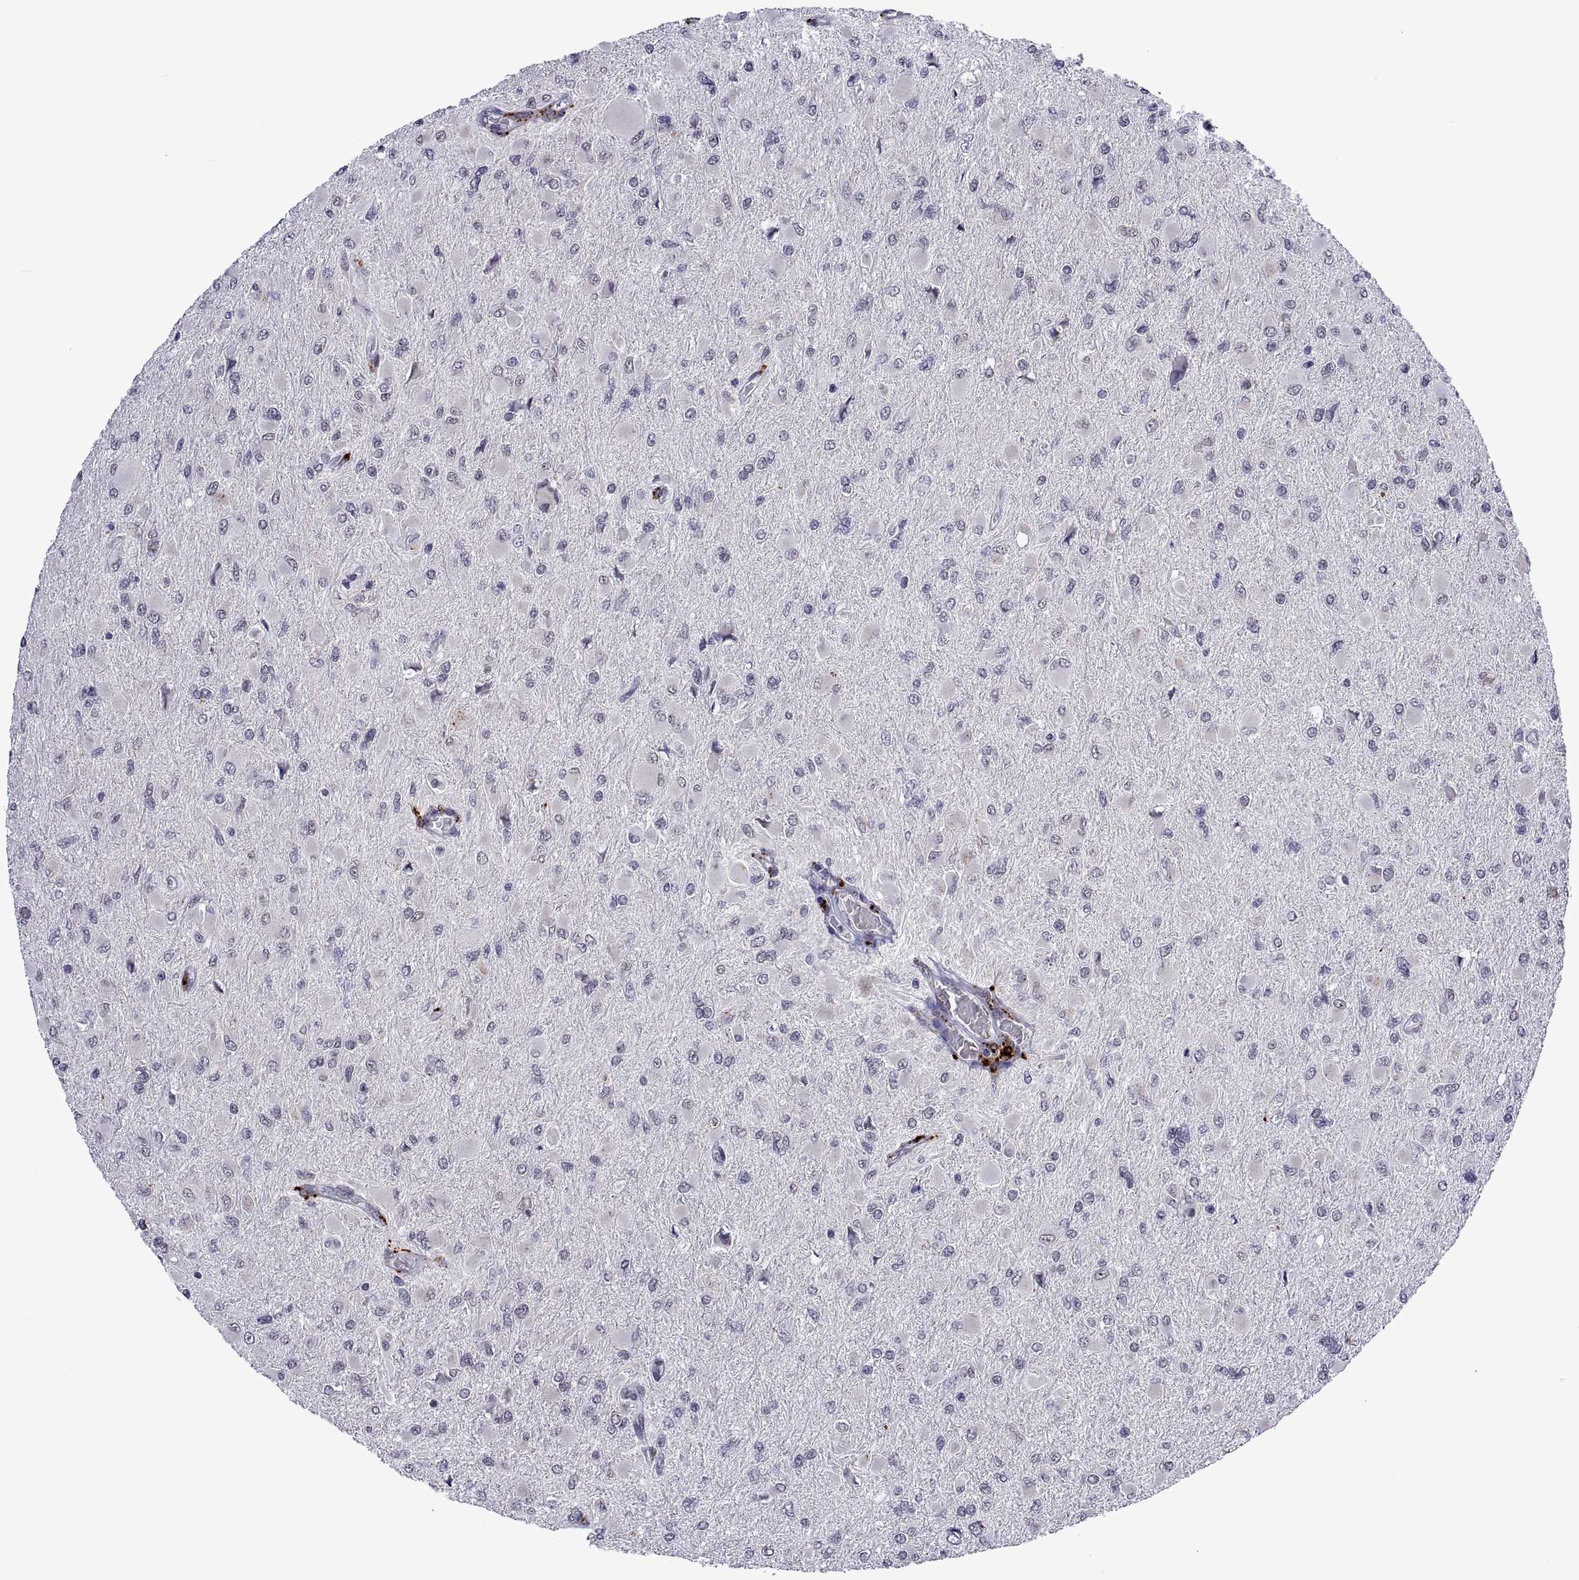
{"staining": {"intensity": "negative", "quantity": "none", "location": "none"}, "tissue": "glioma", "cell_type": "Tumor cells", "image_type": "cancer", "snomed": [{"axis": "morphology", "description": "Glioma, malignant, High grade"}, {"axis": "topography", "description": "Cerebral cortex"}], "caption": "IHC of human malignant high-grade glioma reveals no staining in tumor cells.", "gene": "NR4A1", "patient": {"sex": "female", "age": 36}}